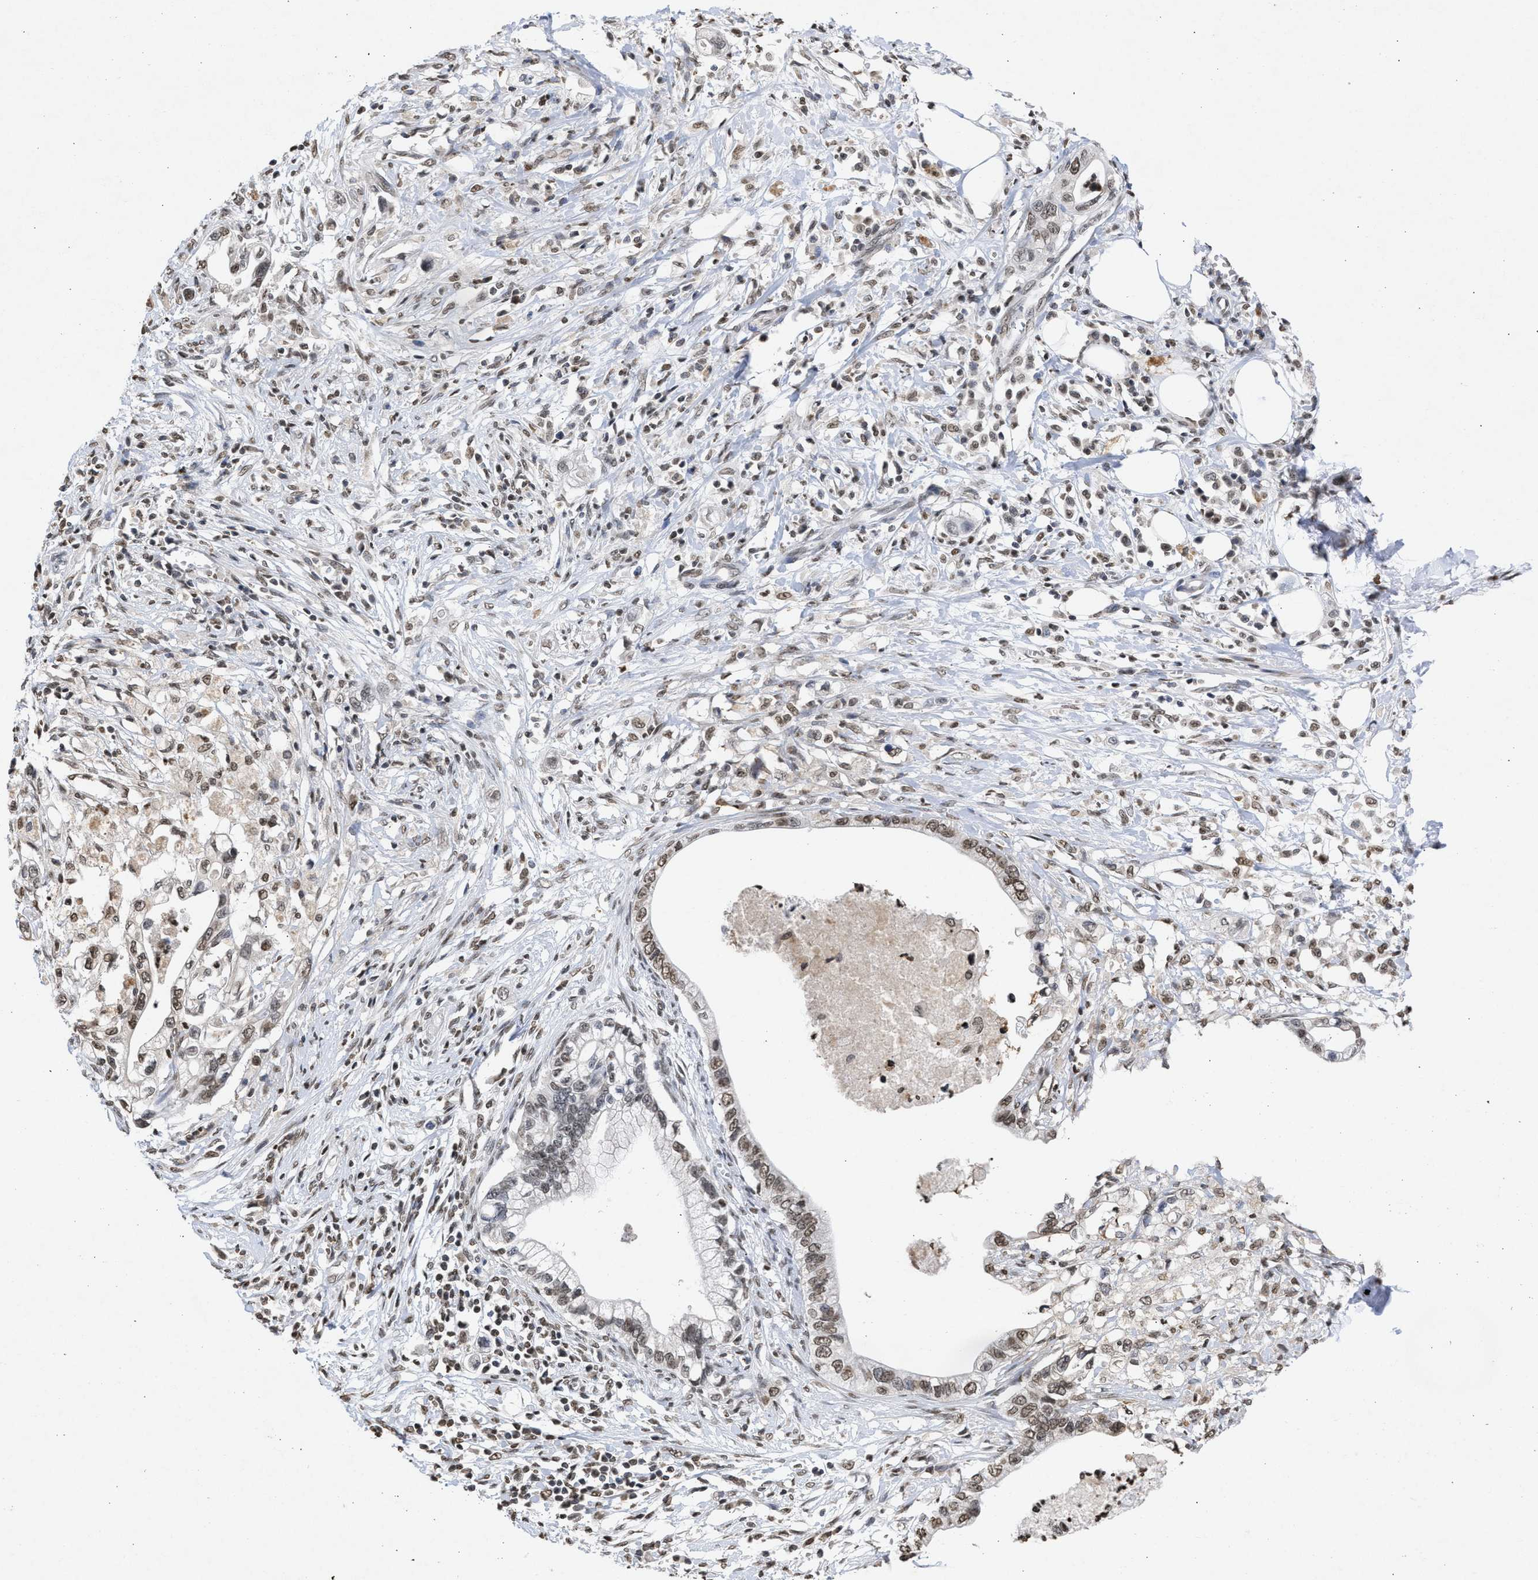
{"staining": {"intensity": "weak", "quantity": "25%-75%", "location": "nuclear"}, "tissue": "pancreatic cancer", "cell_type": "Tumor cells", "image_type": "cancer", "snomed": [{"axis": "morphology", "description": "Adenocarcinoma, NOS"}, {"axis": "topography", "description": "Pancreas"}], "caption": "A brown stain shows weak nuclear expression of a protein in adenocarcinoma (pancreatic) tumor cells.", "gene": "NUP35", "patient": {"sex": "male", "age": 56}}